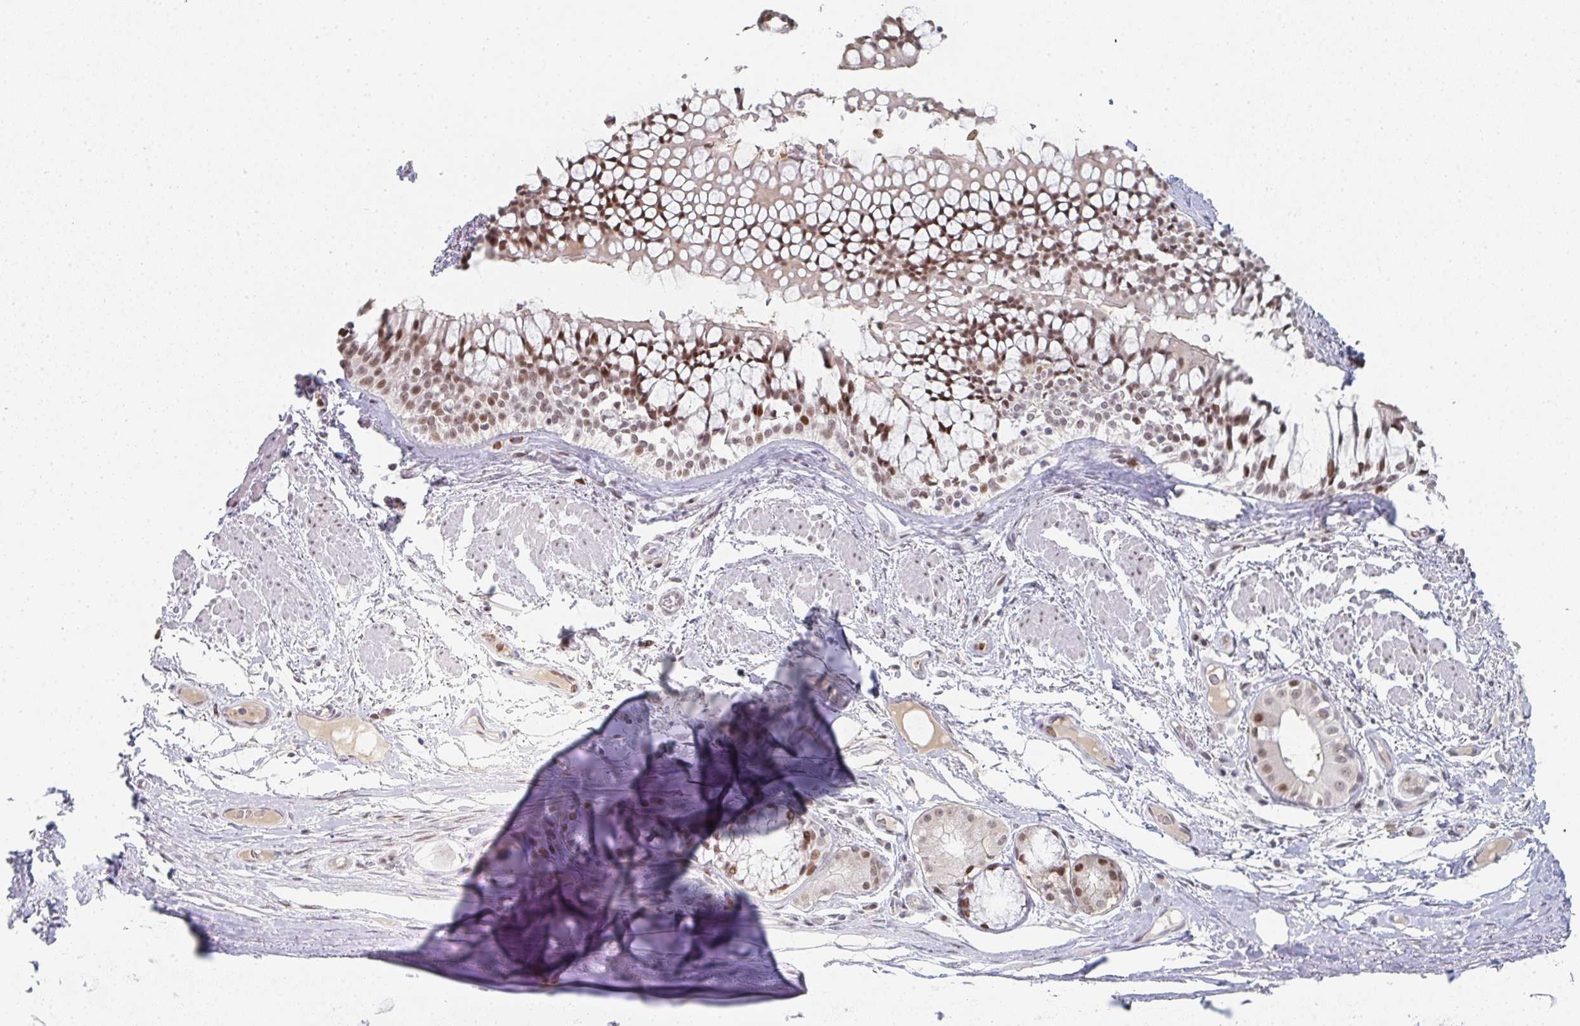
{"staining": {"intensity": "weak", "quantity": "<25%", "location": "nuclear"}, "tissue": "soft tissue", "cell_type": "Chondrocytes", "image_type": "normal", "snomed": [{"axis": "morphology", "description": "Normal tissue, NOS"}, {"axis": "topography", "description": "Cartilage tissue"}, {"axis": "topography", "description": "Bronchus"}], "caption": "This is a histopathology image of immunohistochemistry staining of benign soft tissue, which shows no expression in chondrocytes.", "gene": "LIN54", "patient": {"sex": "male", "age": 64}}